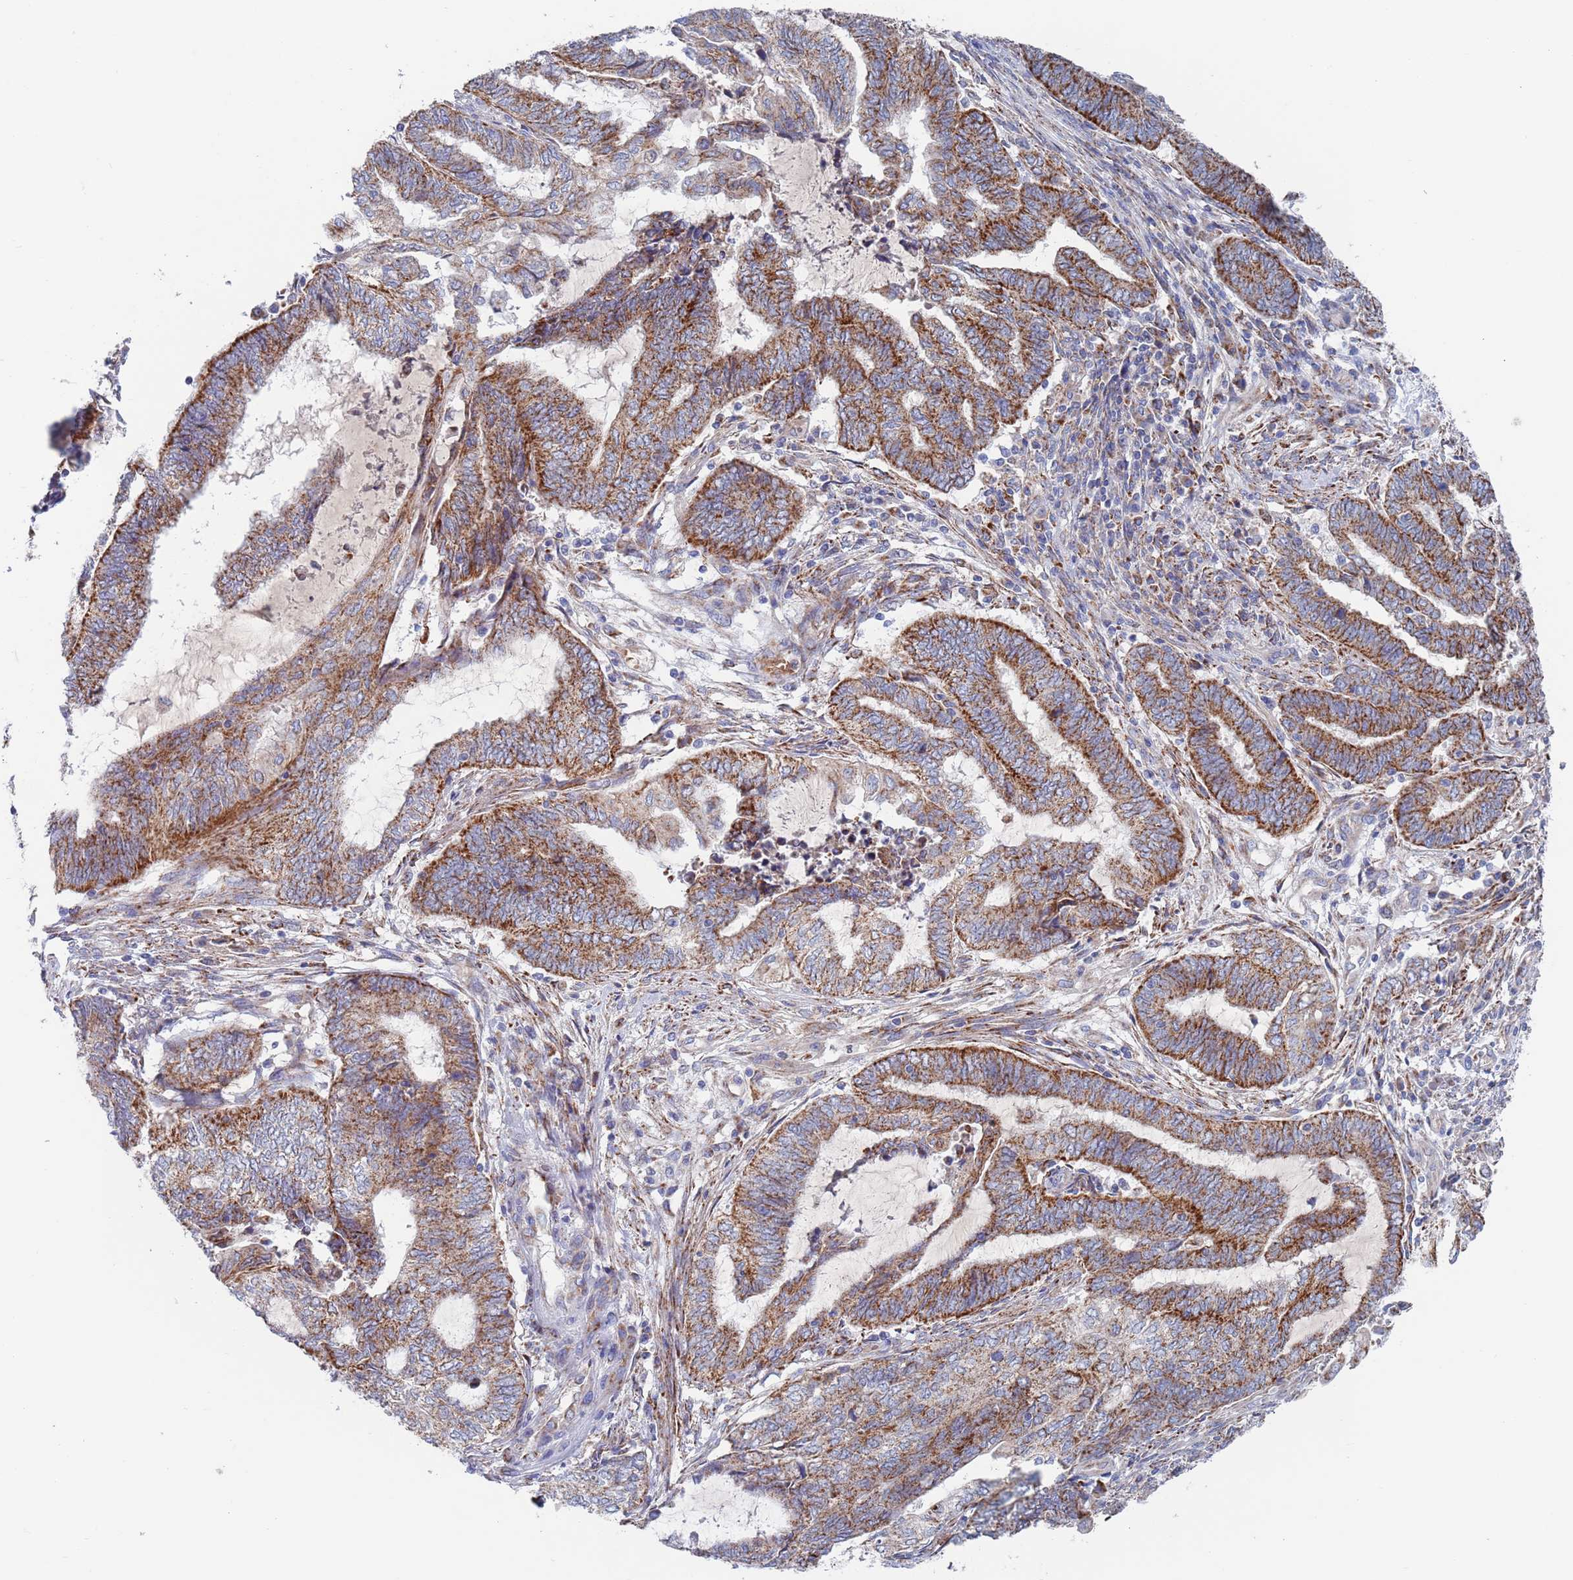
{"staining": {"intensity": "moderate", "quantity": ">75%", "location": "cytoplasmic/membranous"}, "tissue": "endometrial cancer", "cell_type": "Tumor cells", "image_type": "cancer", "snomed": [{"axis": "morphology", "description": "Adenocarcinoma, NOS"}, {"axis": "topography", "description": "Uterus"}, {"axis": "topography", "description": "Endometrium"}], "caption": "A medium amount of moderate cytoplasmic/membranous positivity is seen in approximately >75% of tumor cells in adenocarcinoma (endometrial) tissue. (DAB (3,3'-diaminobenzidine) IHC, brown staining for protein, blue staining for nuclei).", "gene": "CHCHD6", "patient": {"sex": "female", "age": 70}}